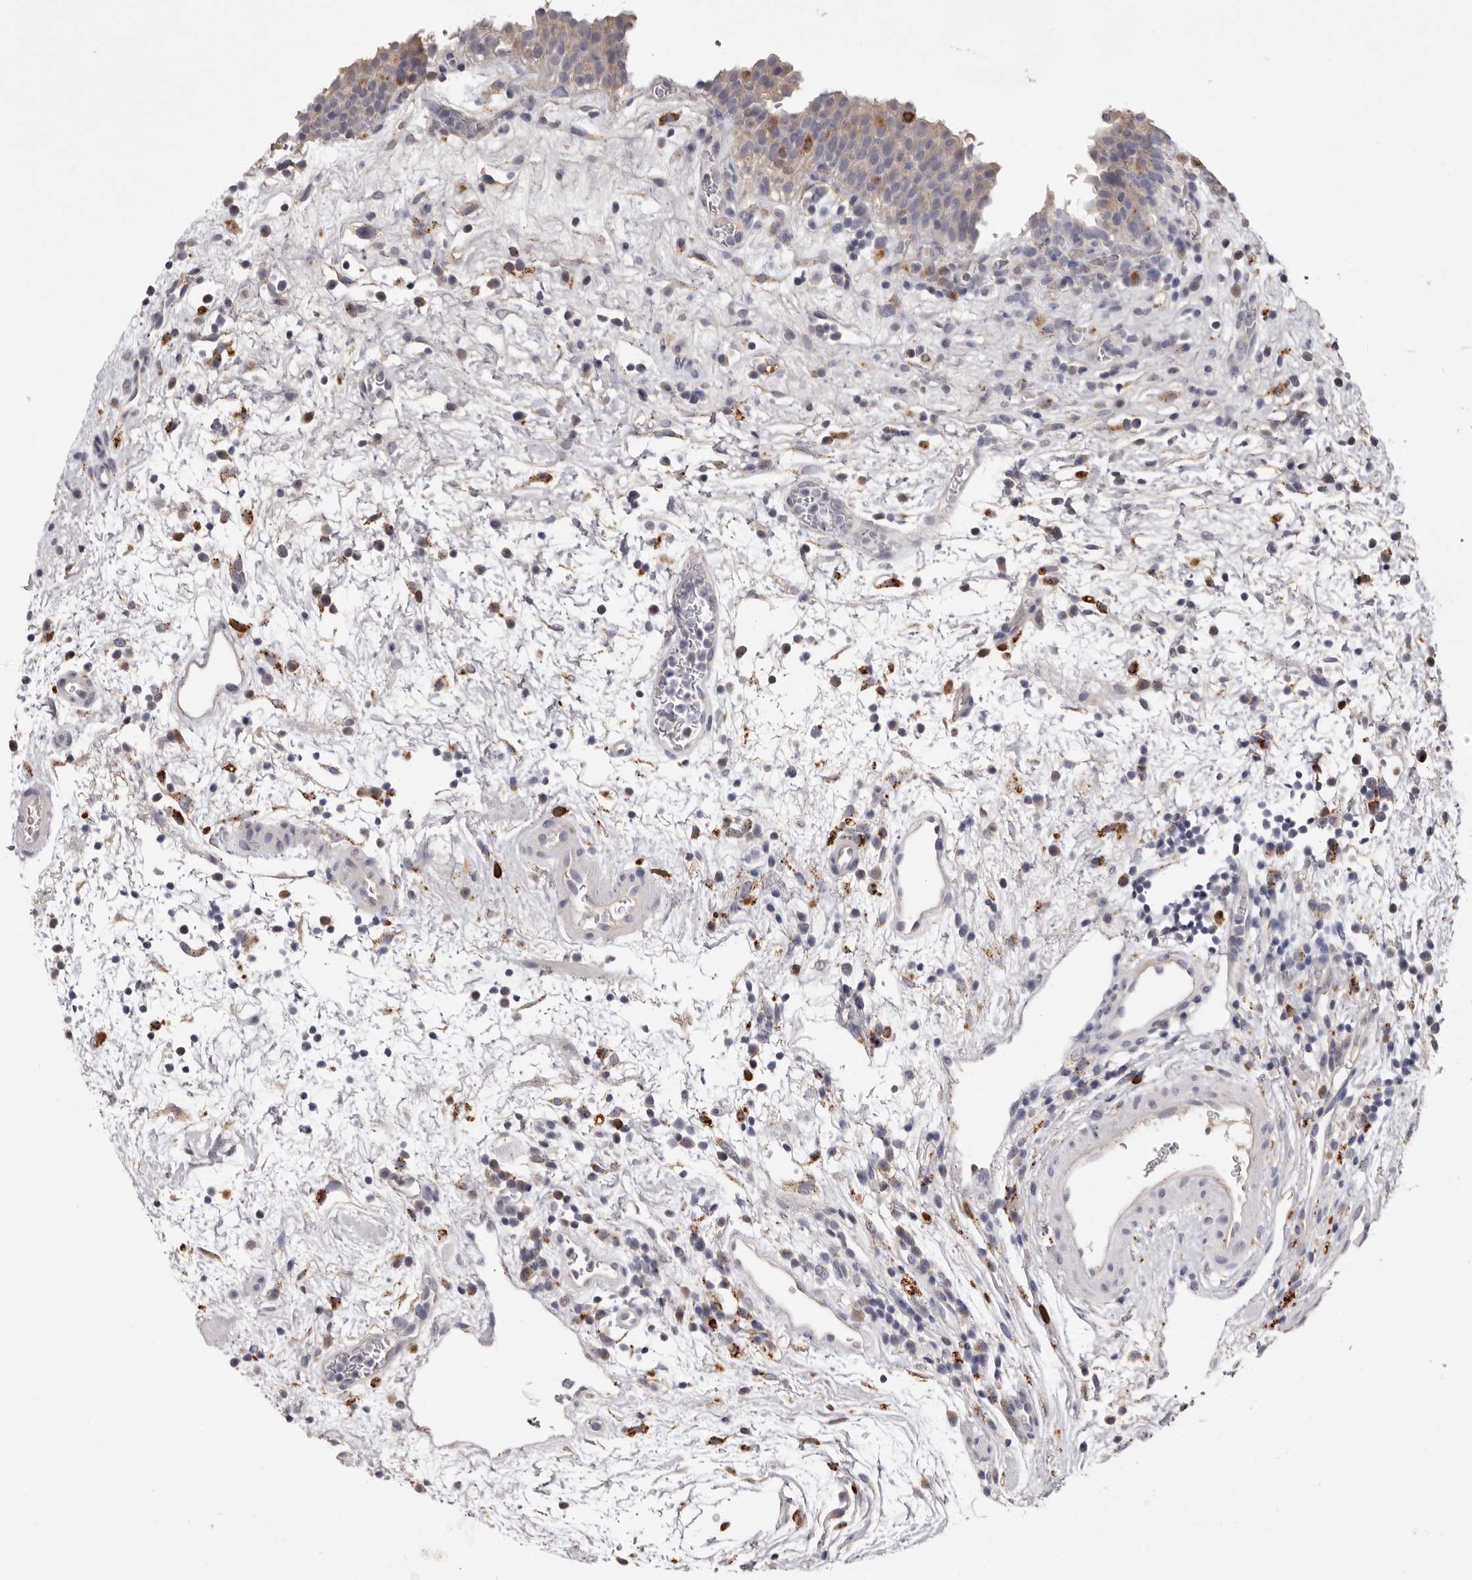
{"staining": {"intensity": "weak", "quantity": "25%-75%", "location": "cytoplasmic/membranous"}, "tissue": "urinary bladder", "cell_type": "Urothelial cells", "image_type": "normal", "snomed": [{"axis": "morphology", "description": "Normal tissue, NOS"}, {"axis": "morphology", "description": "Inflammation, NOS"}, {"axis": "topography", "description": "Urinary bladder"}], "caption": "Urinary bladder stained with a protein marker shows weak staining in urothelial cells.", "gene": "DAP", "patient": {"sex": "female", "age": 75}}